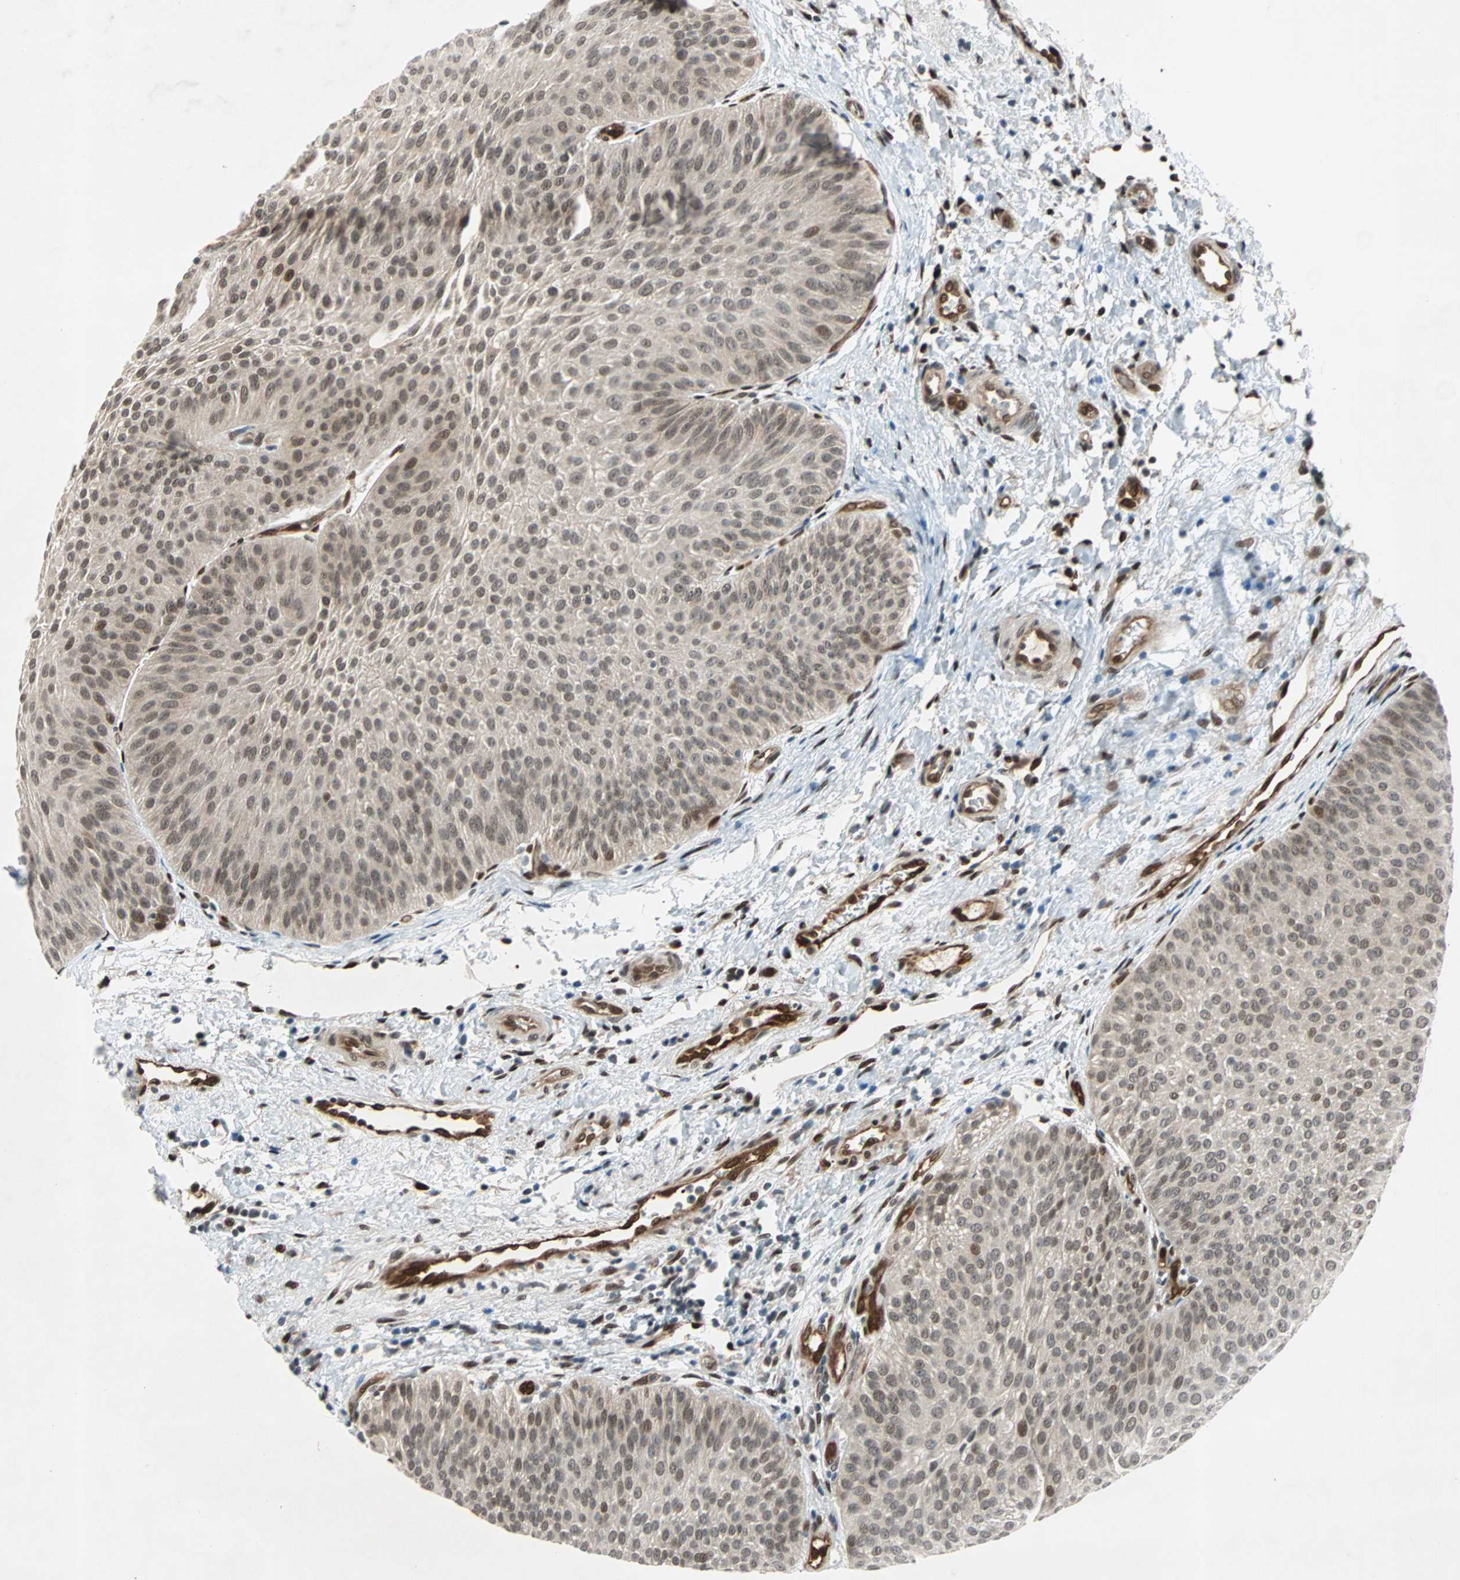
{"staining": {"intensity": "strong", "quantity": ">75%", "location": "cytoplasmic/membranous,nuclear"}, "tissue": "urothelial cancer", "cell_type": "Tumor cells", "image_type": "cancer", "snomed": [{"axis": "morphology", "description": "Urothelial carcinoma, Low grade"}, {"axis": "topography", "description": "Urinary bladder"}], "caption": "Urothelial carcinoma (low-grade) tissue reveals strong cytoplasmic/membranous and nuclear positivity in approximately >75% of tumor cells, visualized by immunohistochemistry. The staining was performed using DAB, with brown indicating positive protein expression. Nuclei are stained blue with hematoxylin.", "gene": "WWTR1", "patient": {"sex": "female", "age": 60}}